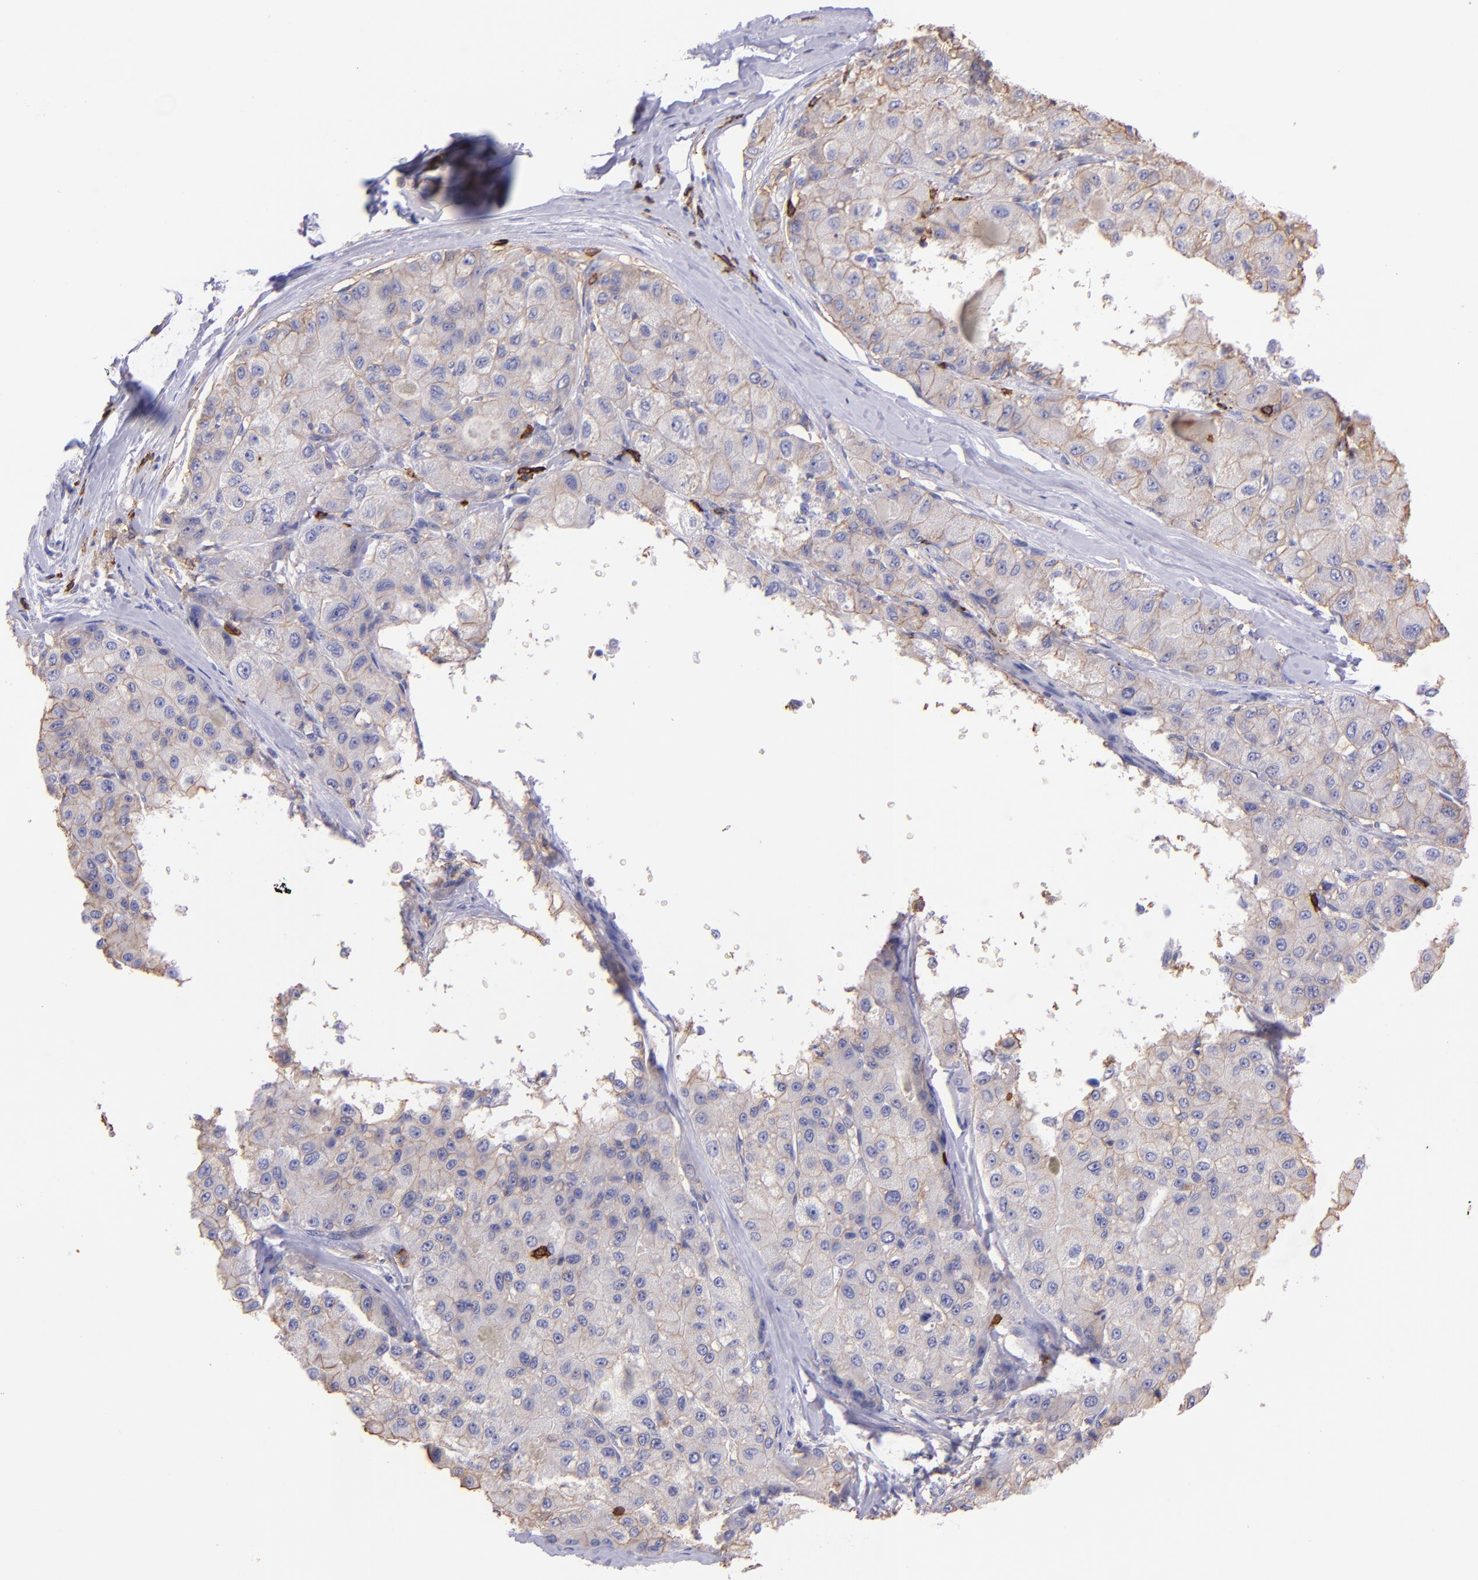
{"staining": {"intensity": "weak", "quantity": ">75%", "location": "cytoplasmic/membranous"}, "tissue": "liver cancer", "cell_type": "Tumor cells", "image_type": "cancer", "snomed": [{"axis": "morphology", "description": "Carcinoma, Hepatocellular, NOS"}, {"axis": "topography", "description": "Liver"}], "caption": "Human liver cancer (hepatocellular carcinoma) stained with a protein marker exhibits weak staining in tumor cells.", "gene": "SPN", "patient": {"sex": "male", "age": 80}}